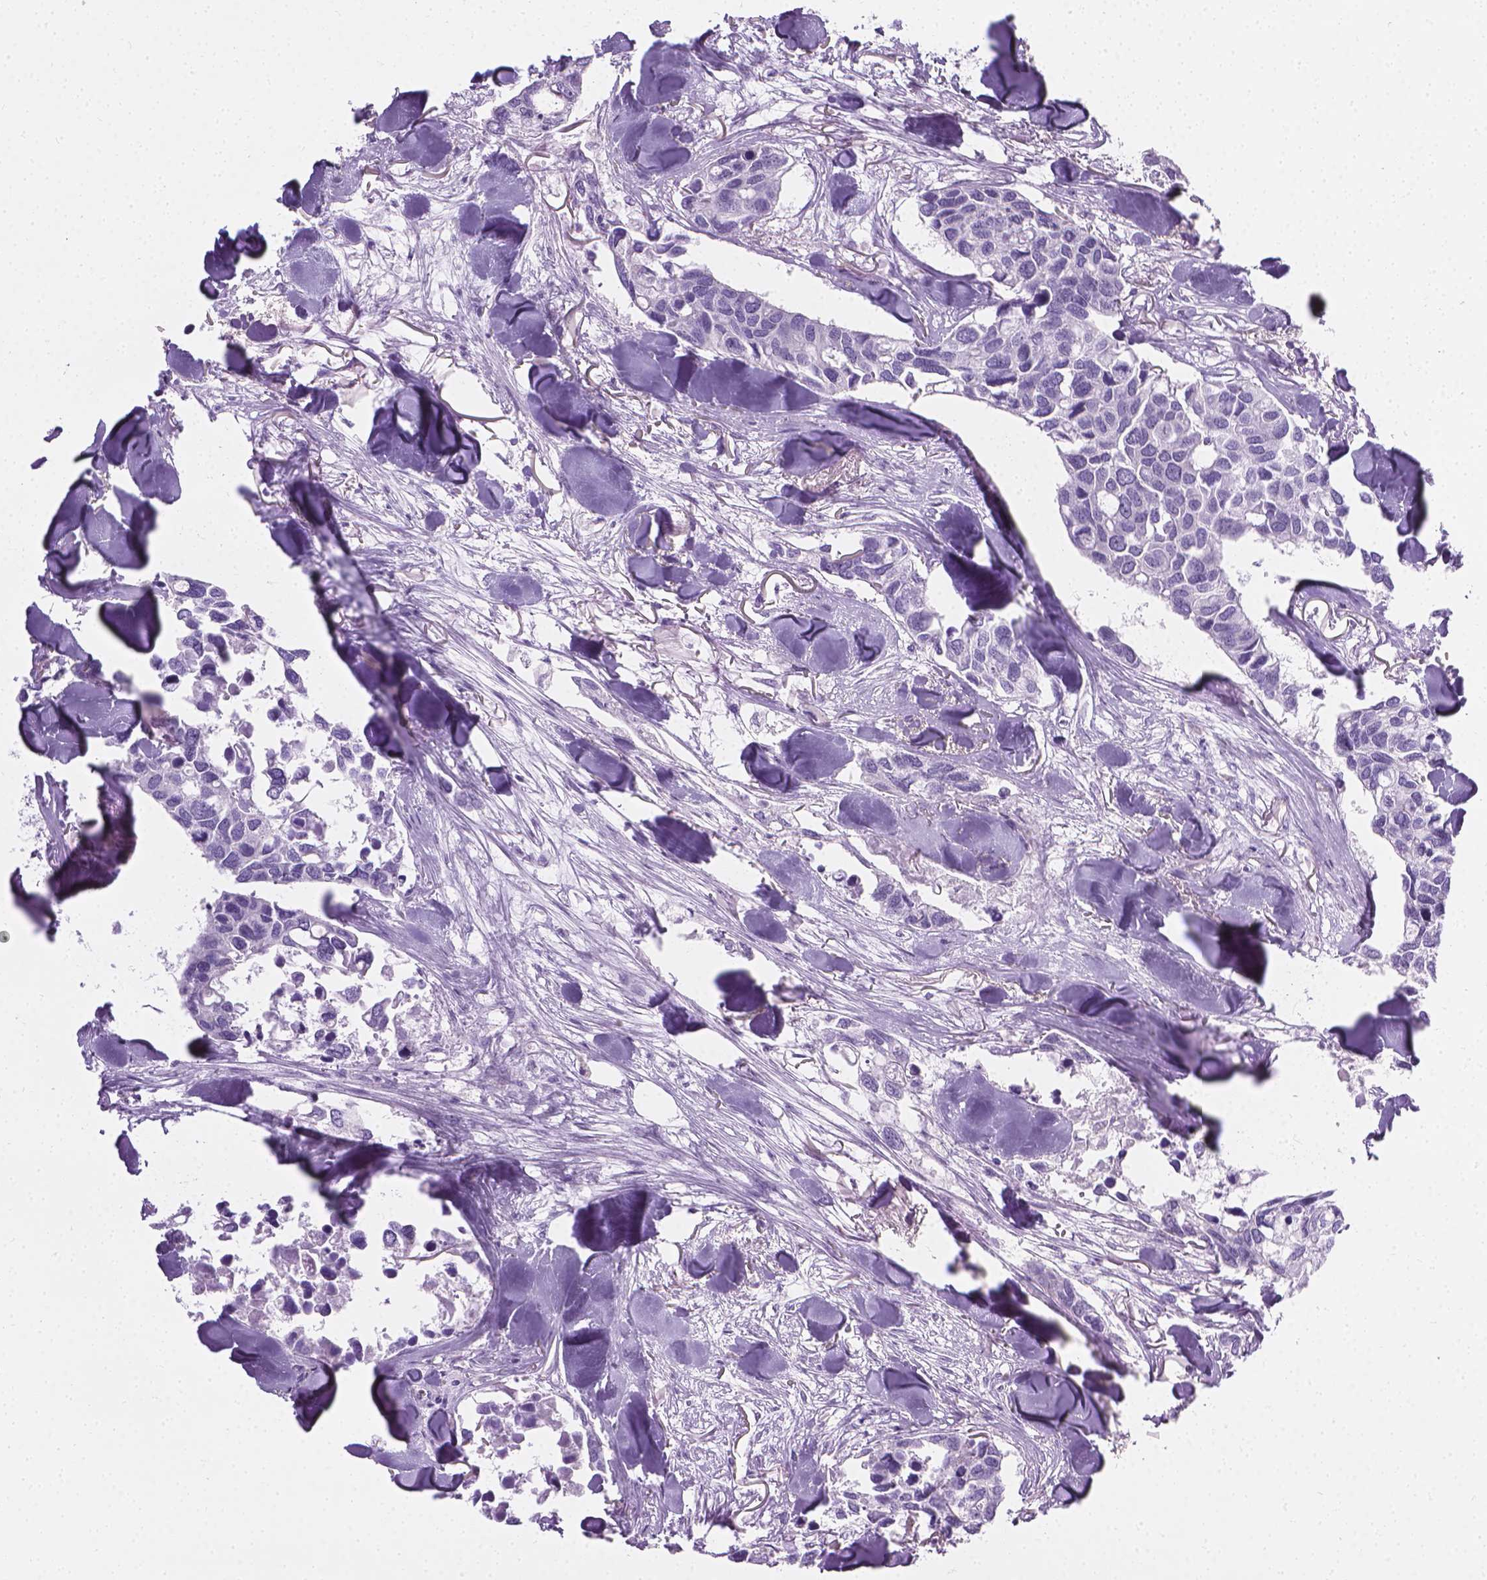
{"staining": {"intensity": "negative", "quantity": "none", "location": "none"}, "tissue": "breast cancer", "cell_type": "Tumor cells", "image_type": "cancer", "snomed": [{"axis": "morphology", "description": "Duct carcinoma"}, {"axis": "topography", "description": "Breast"}], "caption": "Immunohistochemistry (IHC) histopathology image of human breast invasive ductal carcinoma stained for a protein (brown), which reveals no positivity in tumor cells.", "gene": "NOL7", "patient": {"sex": "female", "age": 83}}